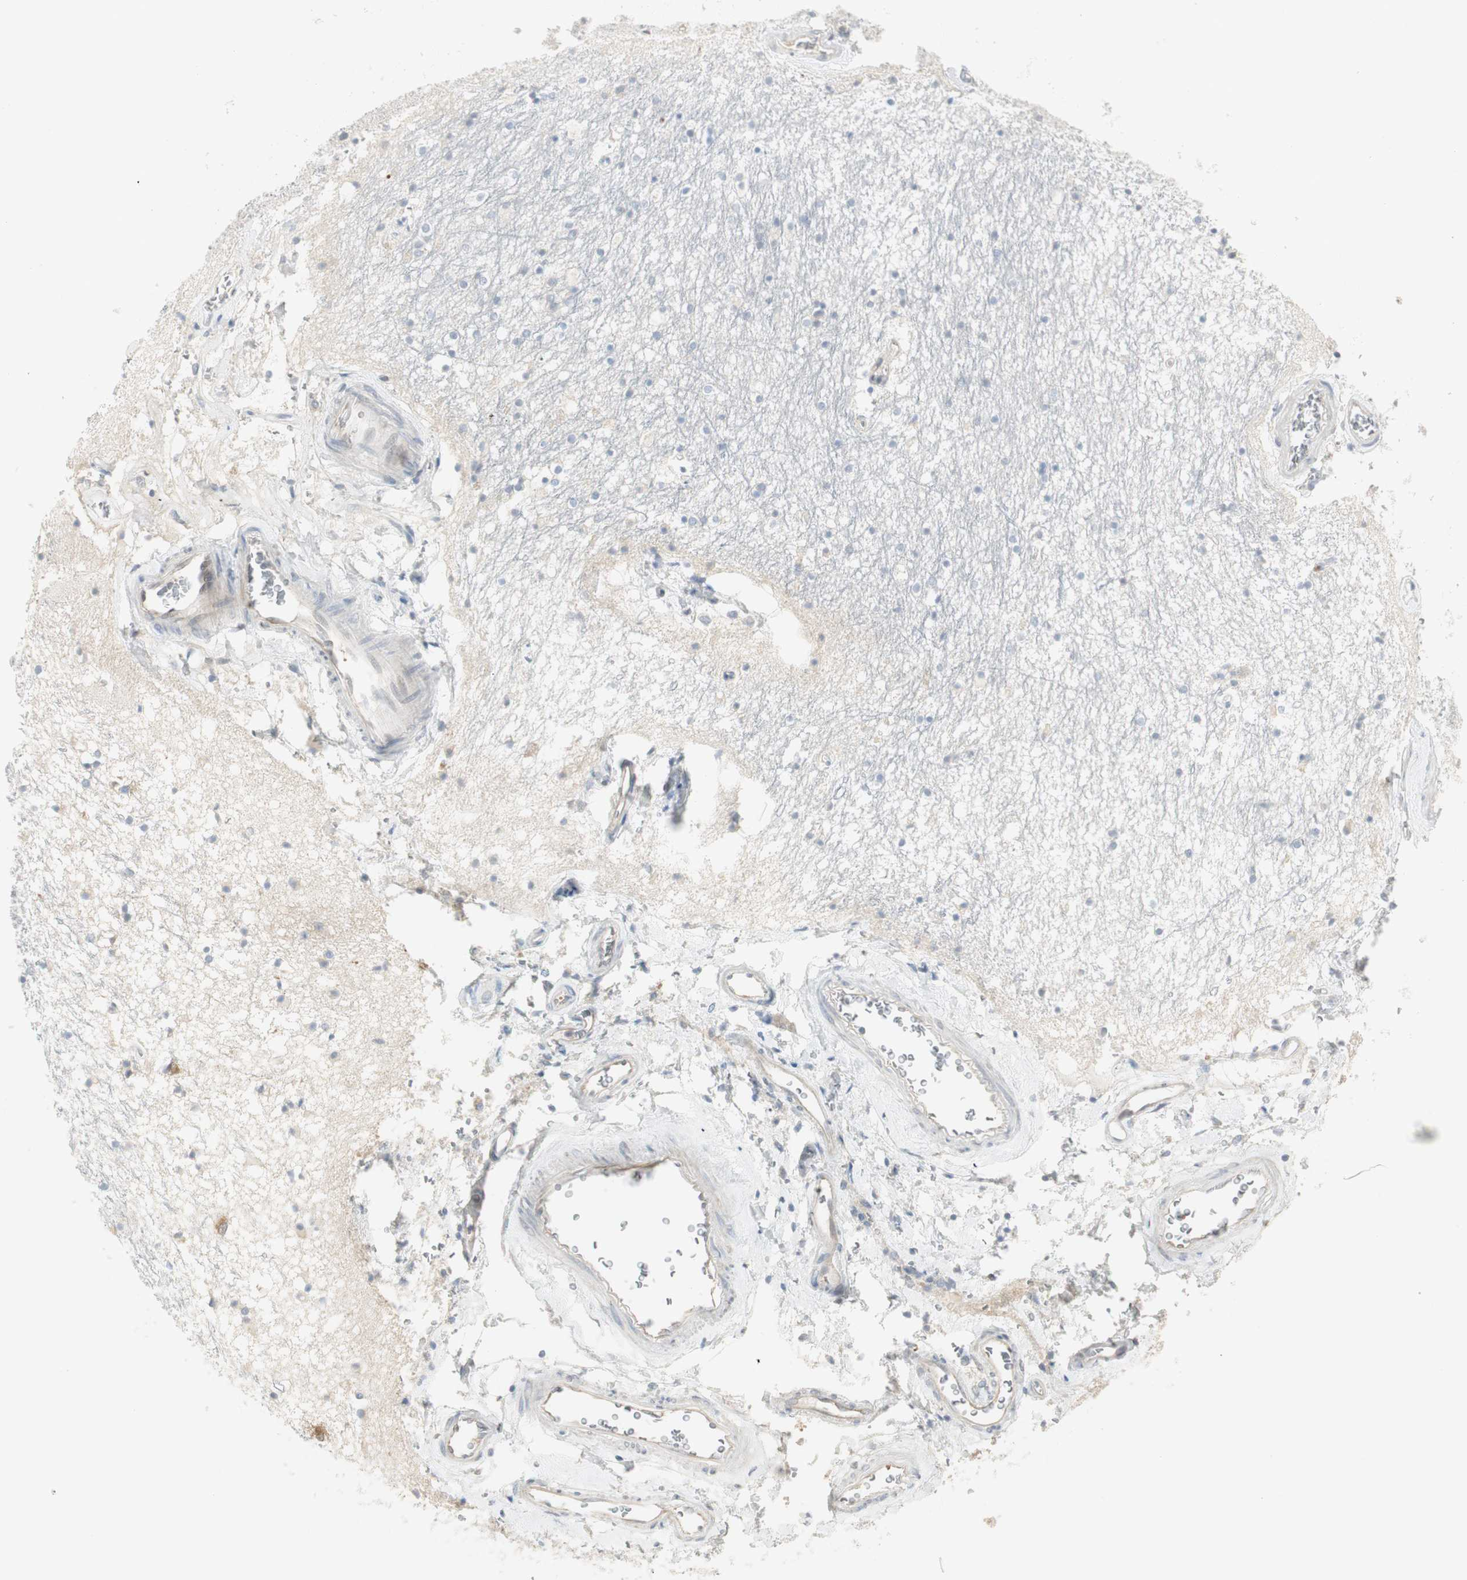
{"staining": {"intensity": "weak", "quantity": "25%-75%", "location": "cytoplasmic/membranous"}, "tissue": "hippocampus", "cell_type": "Glial cells", "image_type": "normal", "snomed": [{"axis": "morphology", "description": "Normal tissue, NOS"}, {"axis": "topography", "description": "Hippocampus"}], "caption": "A brown stain shows weak cytoplasmic/membranous staining of a protein in glial cells of normal hippocampus. Ihc stains the protein in brown and the nuclei are stained blue.", "gene": "STON1", "patient": {"sex": "male", "age": 45}}